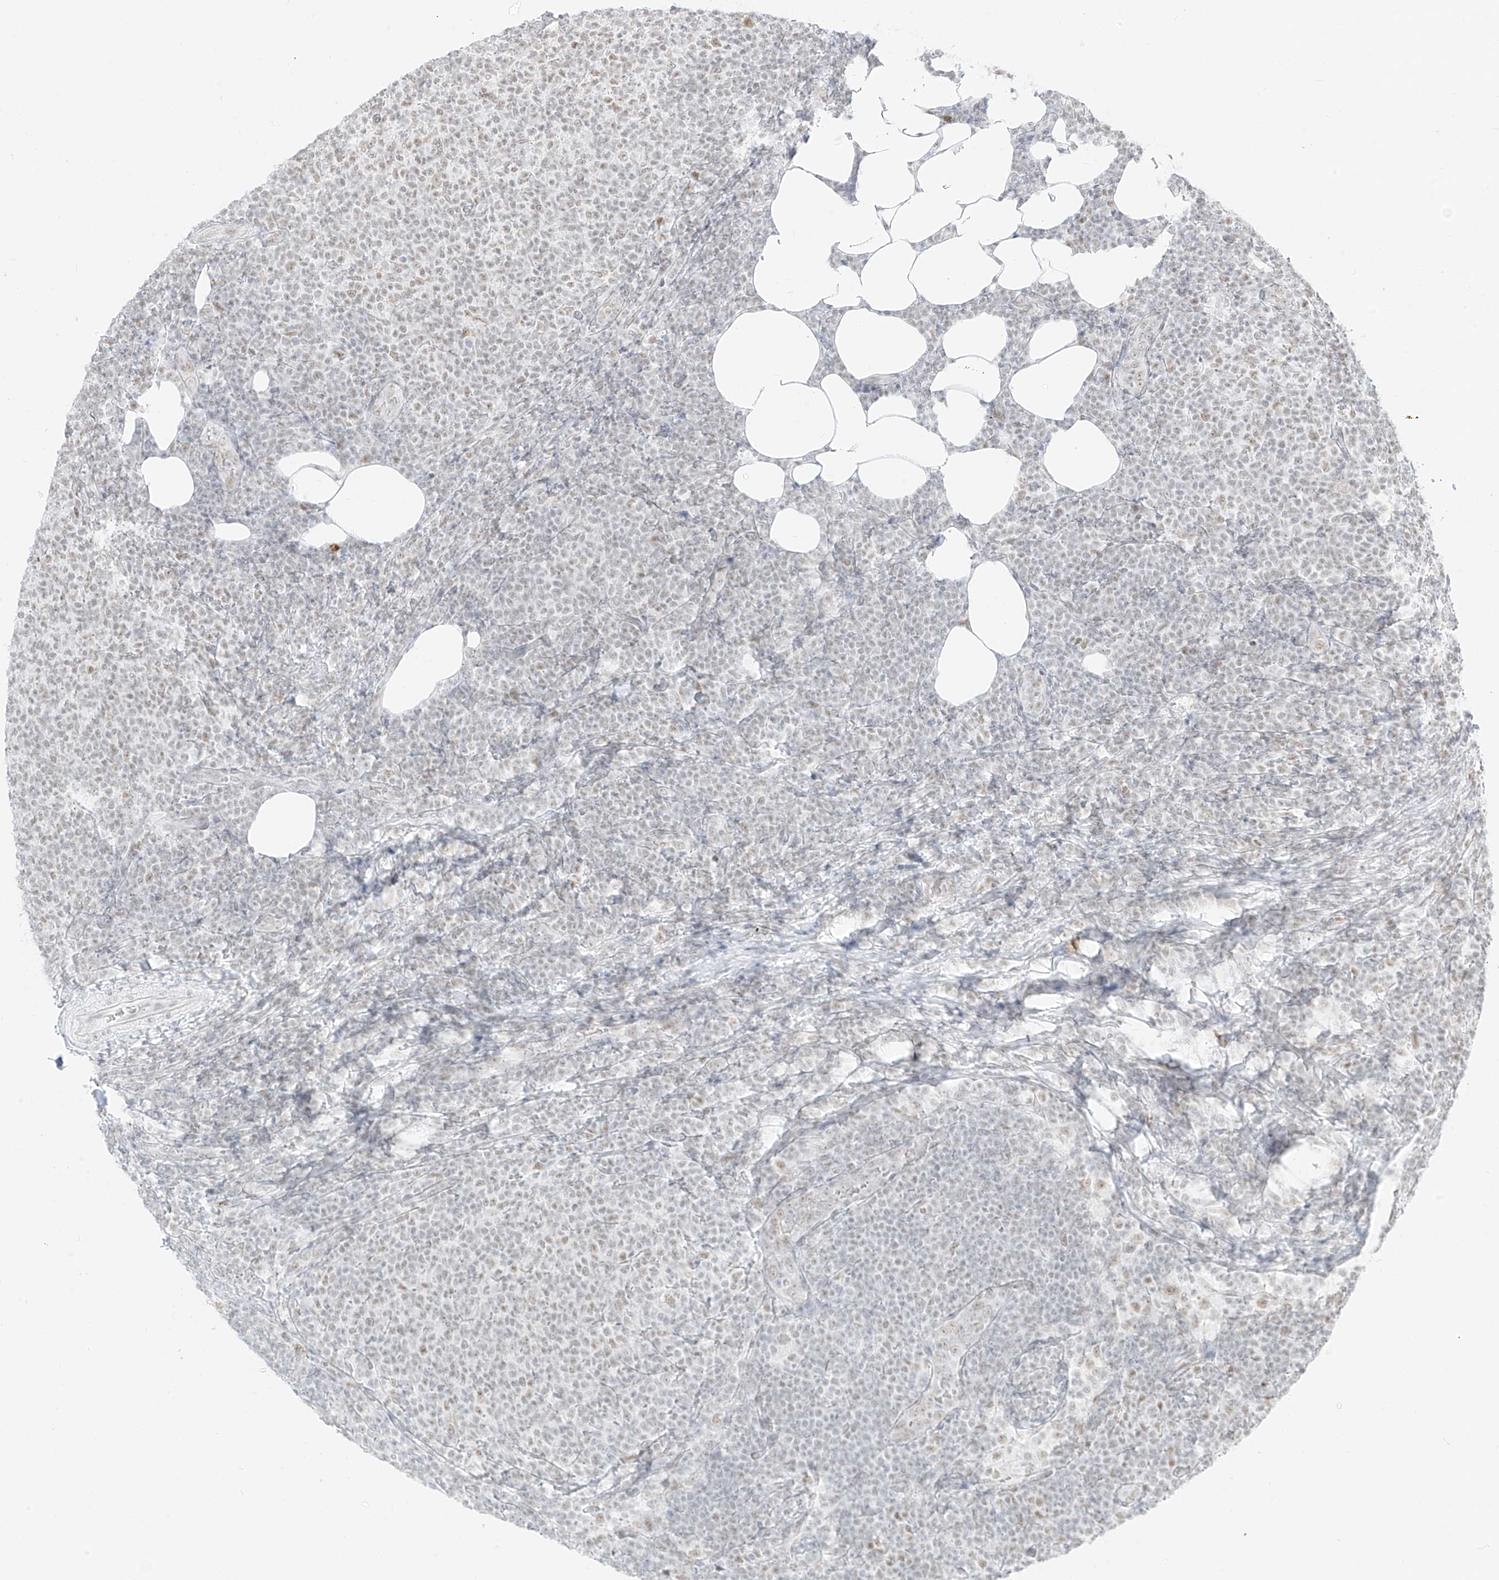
{"staining": {"intensity": "weak", "quantity": "25%-75%", "location": "nuclear"}, "tissue": "lymphoma", "cell_type": "Tumor cells", "image_type": "cancer", "snomed": [{"axis": "morphology", "description": "Malignant lymphoma, non-Hodgkin's type, Low grade"}, {"axis": "topography", "description": "Lymph node"}], "caption": "Protein positivity by immunohistochemistry (IHC) exhibits weak nuclear staining in about 25%-75% of tumor cells in lymphoma.", "gene": "SUPT5H", "patient": {"sex": "male", "age": 66}}